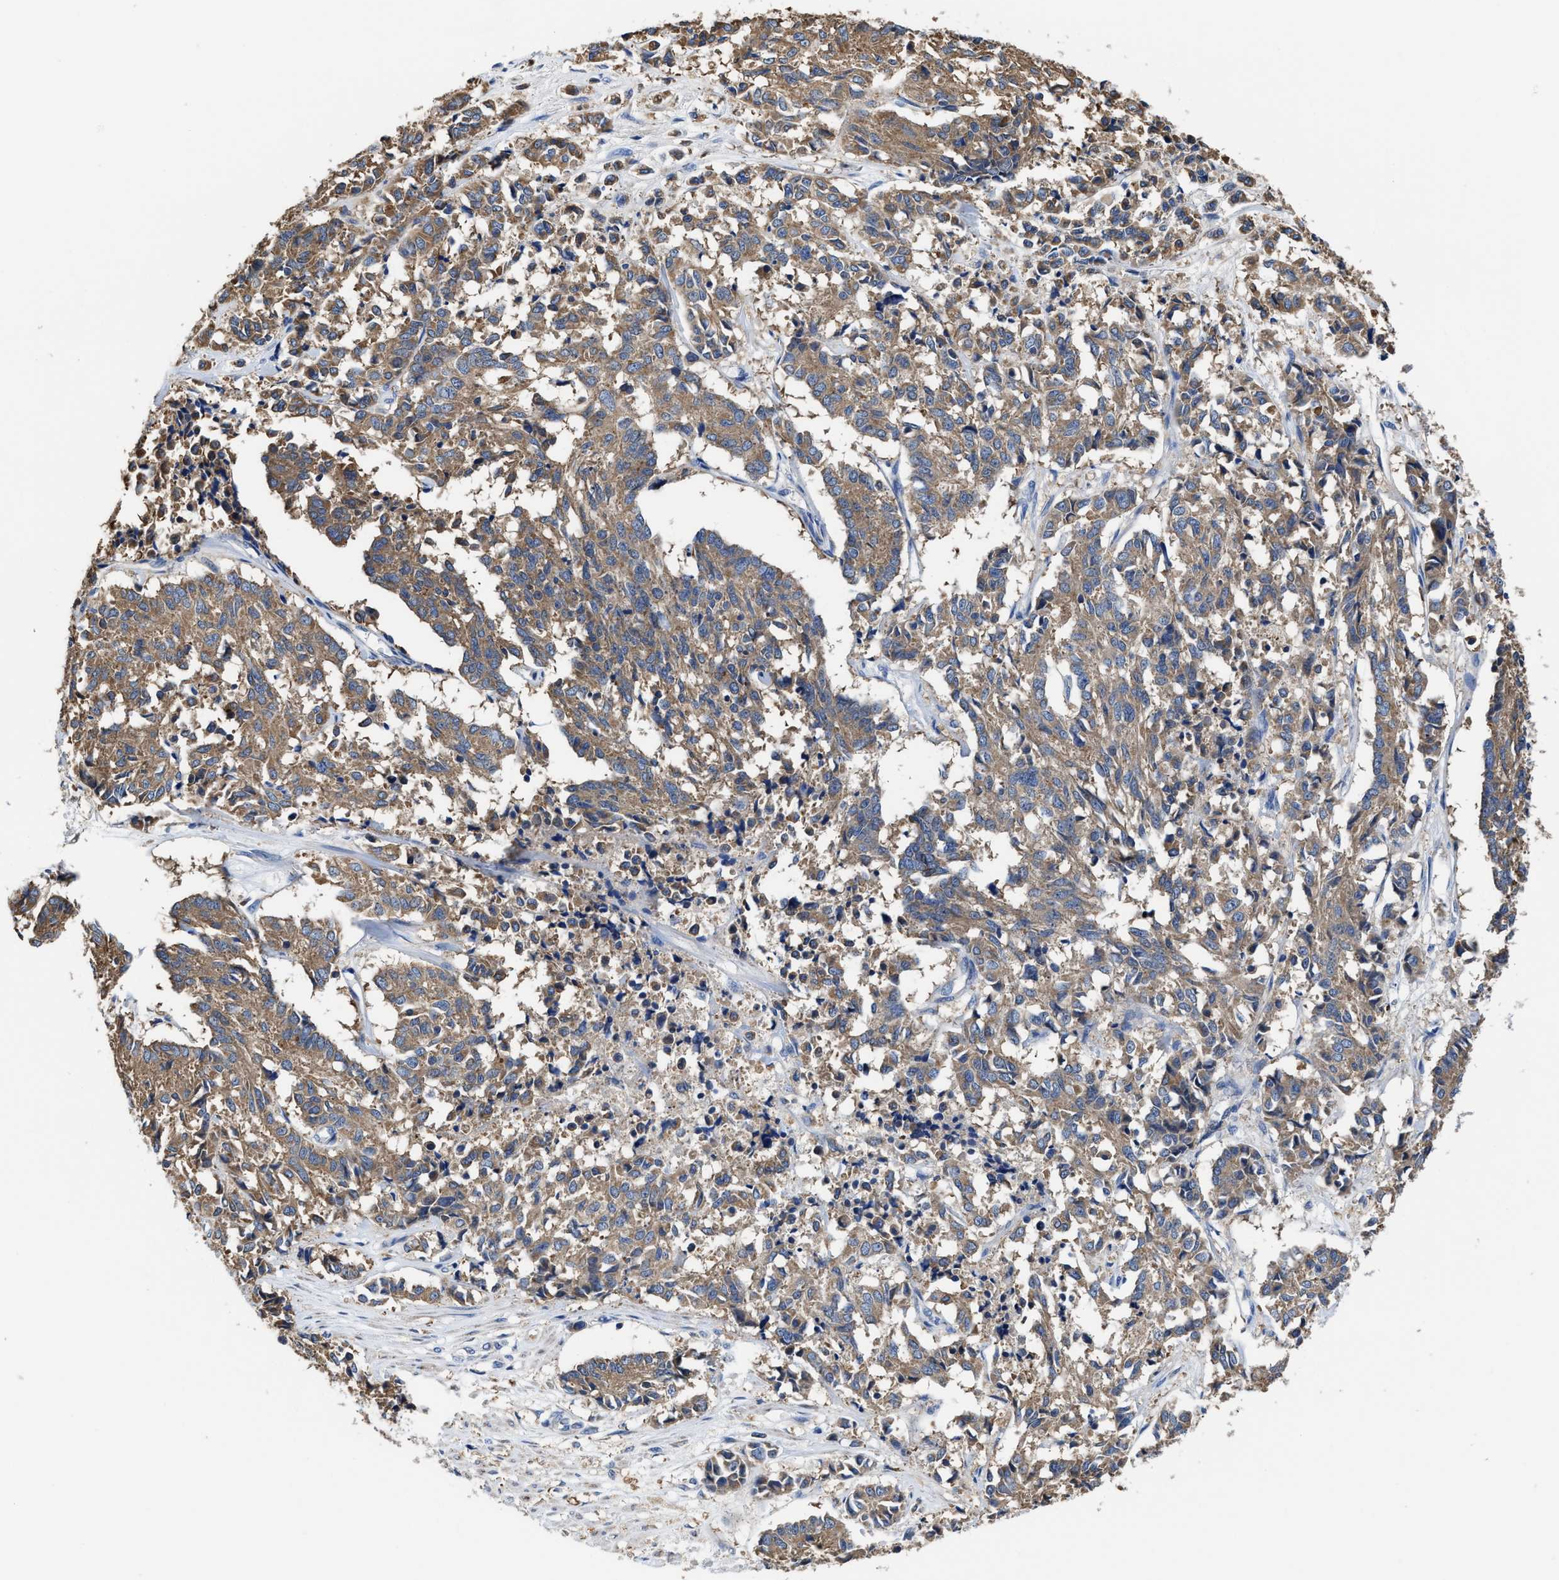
{"staining": {"intensity": "moderate", "quantity": ">75%", "location": "cytoplasmic/membranous"}, "tissue": "cervical cancer", "cell_type": "Tumor cells", "image_type": "cancer", "snomed": [{"axis": "morphology", "description": "Squamous cell carcinoma, NOS"}, {"axis": "topography", "description": "Cervix"}], "caption": "This histopathology image reveals immunohistochemistry (IHC) staining of squamous cell carcinoma (cervical), with medium moderate cytoplasmic/membranous positivity in approximately >75% of tumor cells.", "gene": "TMEM30A", "patient": {"sex": "female", "age": 35}}